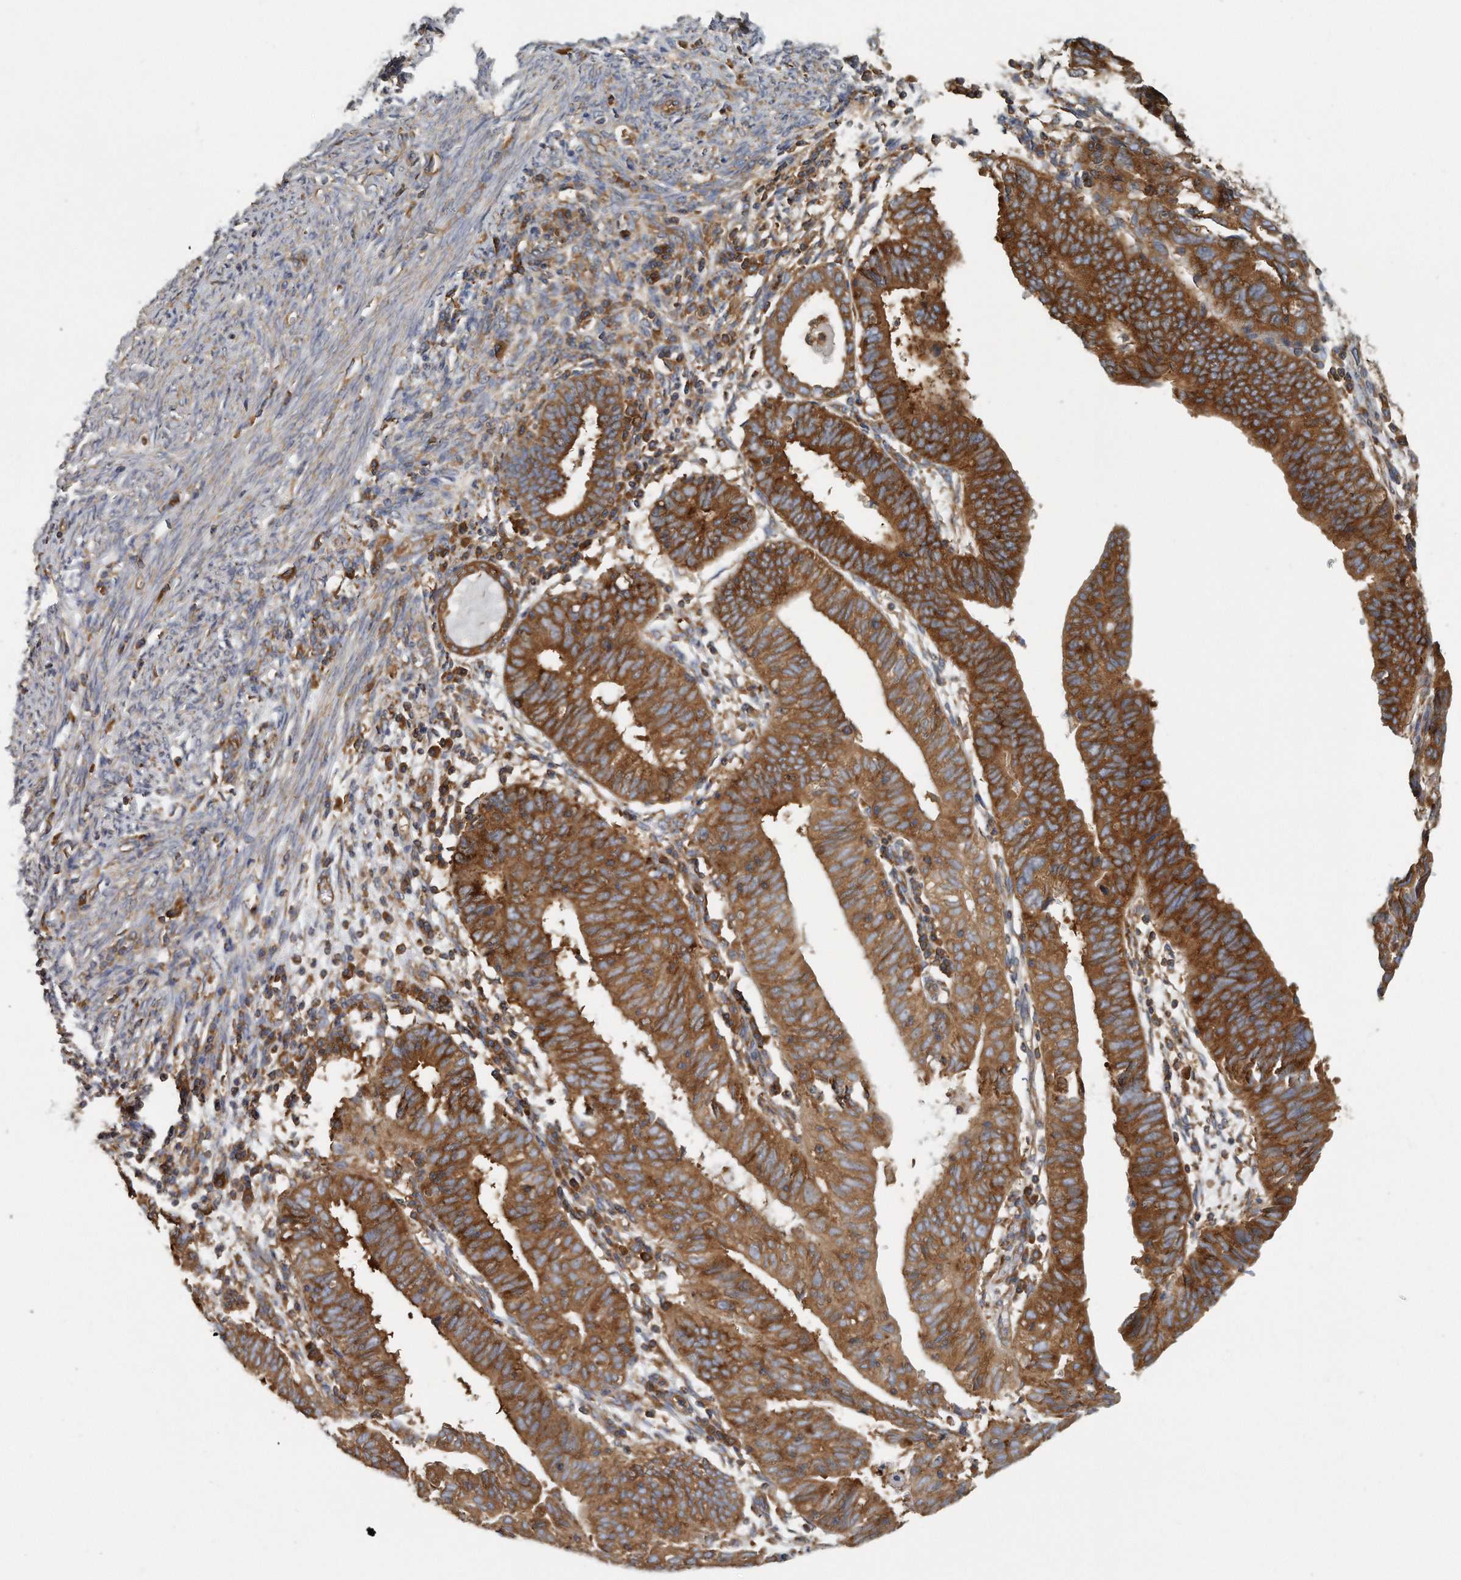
{"staining": {"intensity": "strong", "quantity": ">75%", "location": "cytoplasmic/membranous"}, "tissue": "endometrial cancer", "cell_type": "Tumor cells", "image_type": "cancer", "snomed": [{"axis": "morphology", "description": "Adenocarcinoma, NOS"}, {"axis": "topography", "description": "Uterus"}], "caption": "Endometrial cancer was stained to show a protein in brown. There is high levels of strong cytoplasmic/membranous staining in approximately >75% of tumor cells.", "gene": "EIF3I", "patient": {"sex": "female", "age": 77}}